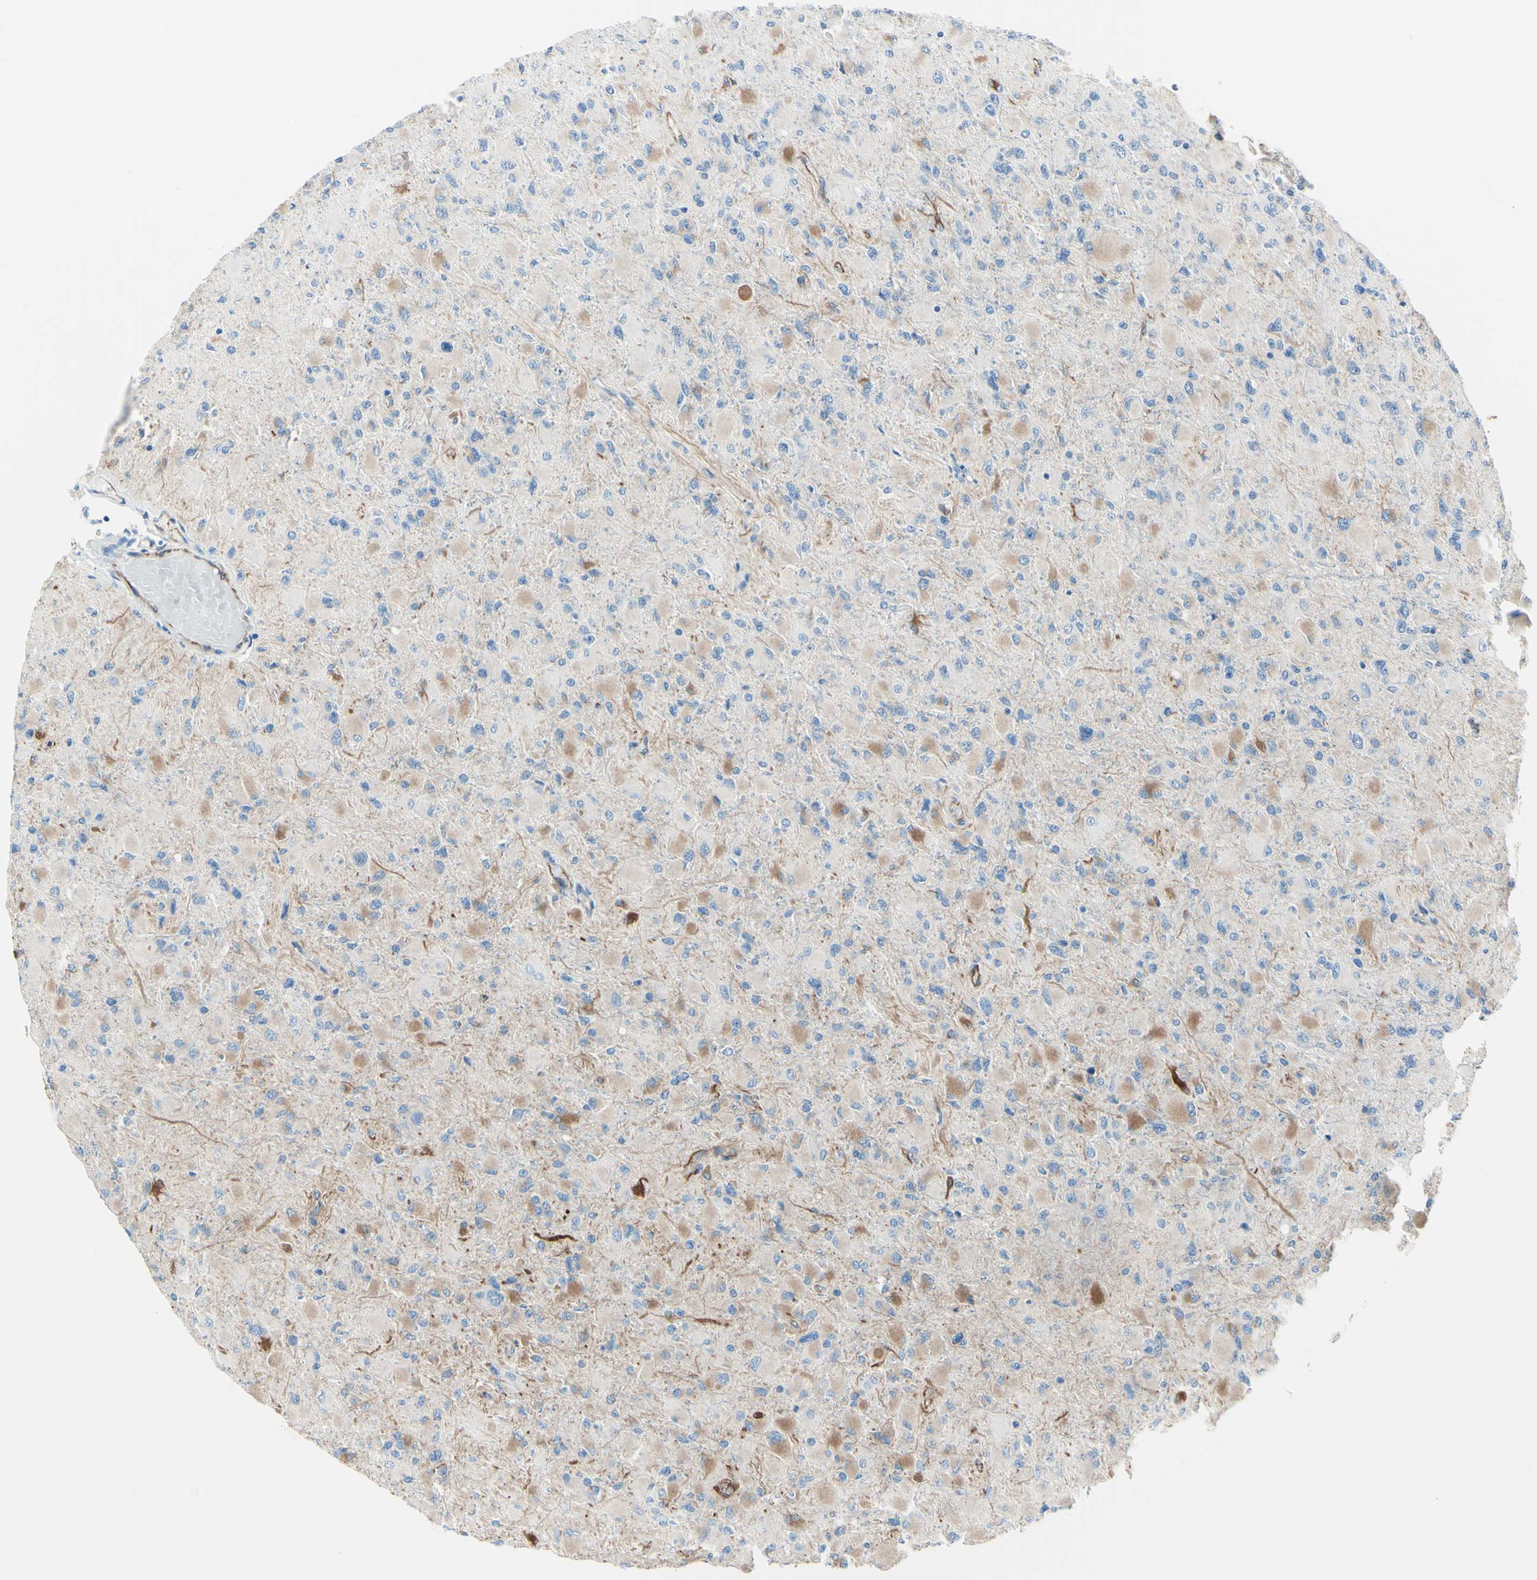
{"staining": {"intensity": "moderate", "quantity": "25%-75%", "location": "cytoplasmic/membranous"}, "tissue": "glioma", "cell_type": "Tumor cells", "image_type": "cancer", "snomed": [{"axis": "morphology", "description": "Glioma, malignant, High grade"}, {"axis": "topography", "description": "Cerebral cortex"}], "caption": "The photomicrograph shows staining of glioma, revealing moderate cytoplasmic/membranous protein staining (brown color) within tumor cells.", "gene": "PTH2R", "patient": {"sex": "female", "age": 36}}